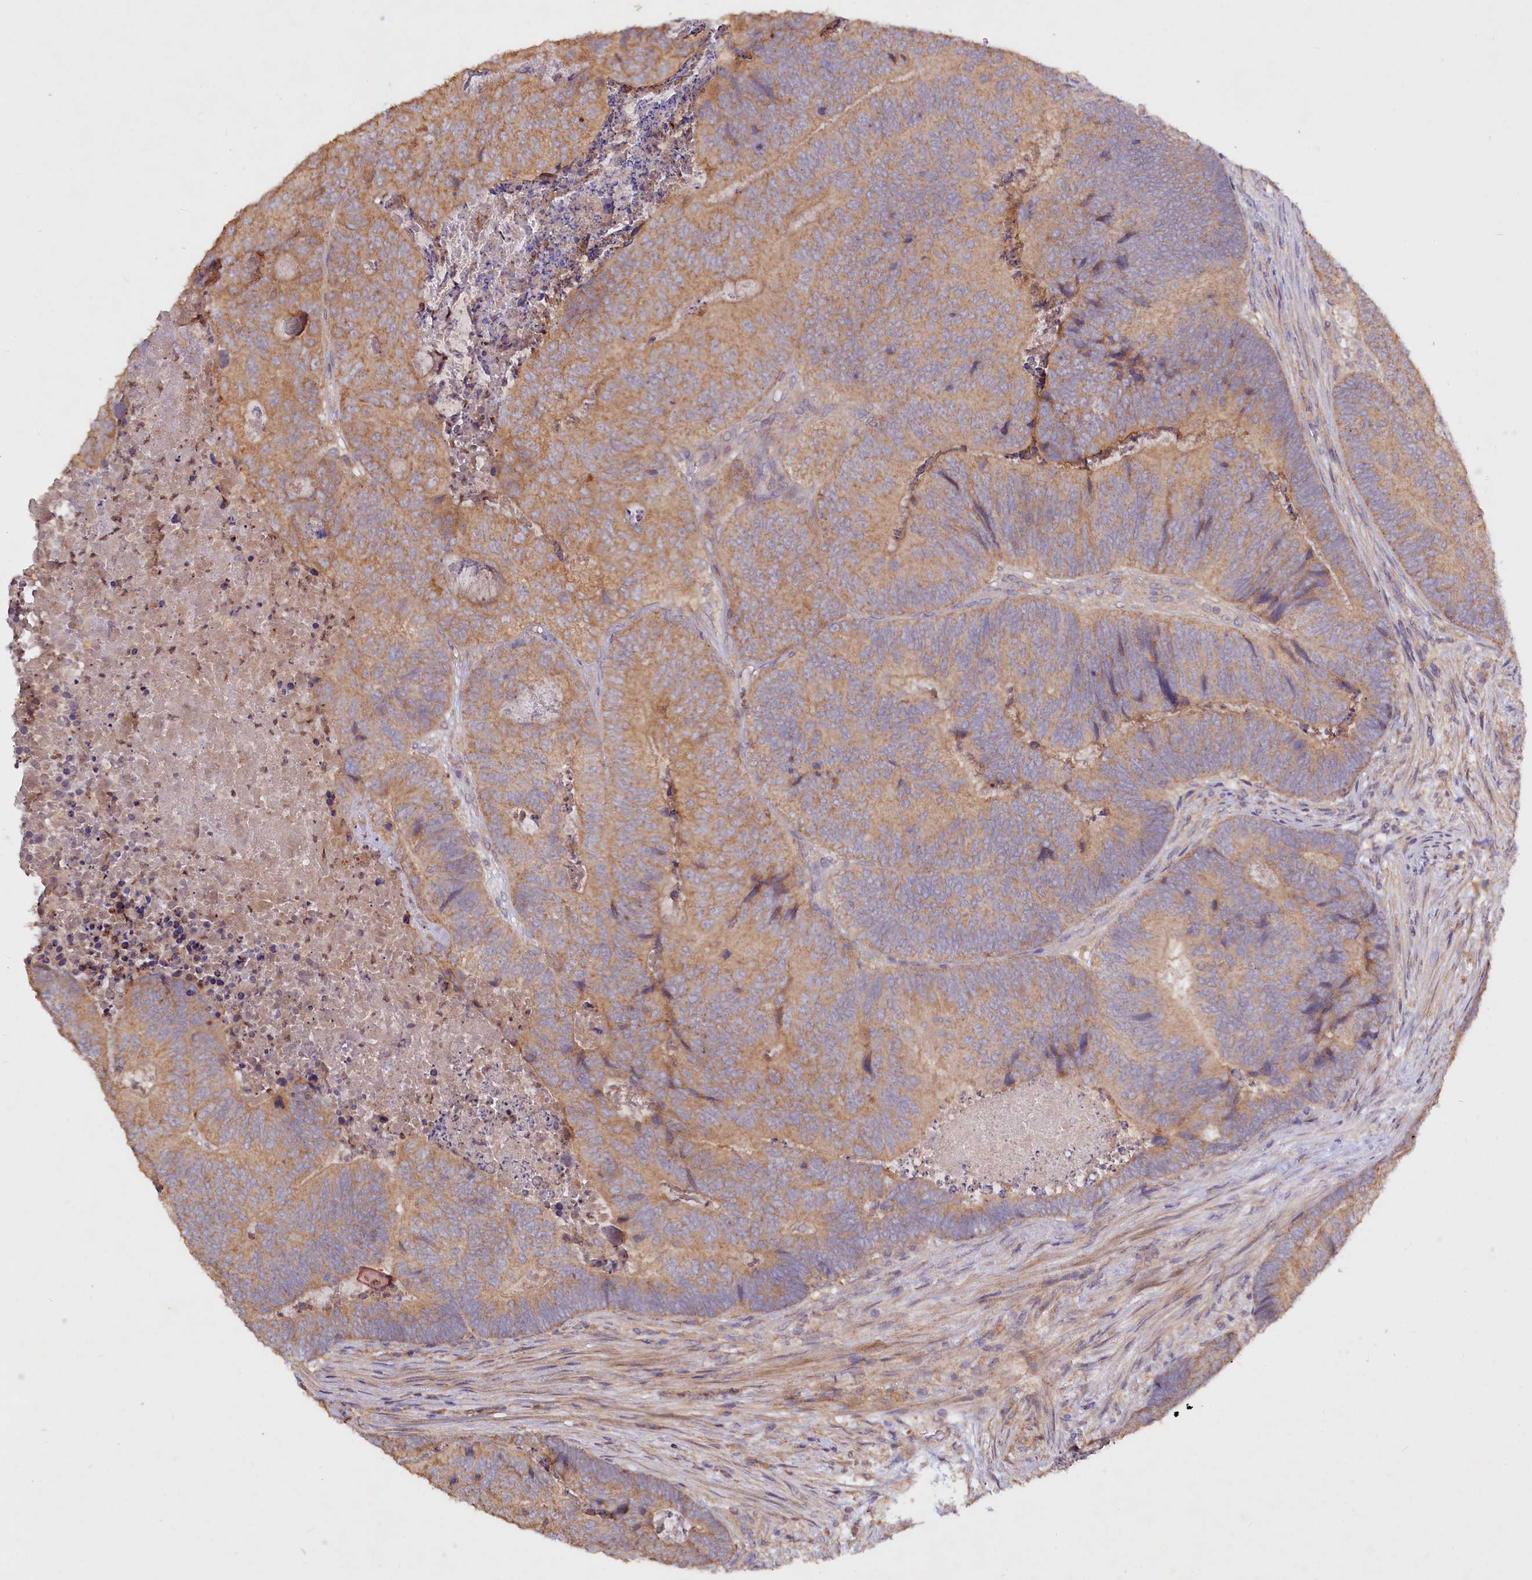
{"staining": {"intensity": "moderate", "quantity": ">75%", "location": "cytoplasmic/membranous"}, "tissue": "colorectal cancer", "cell_type": "Tumor cells", "image_type": "cancer", "snomed": [{"axis": "morphology", "description": "Adenocarcinoma, NOS"}, {"axis": "topography", "description": "Colon"}], "caption": "A micrograph showing moderate cytoplasmic/membranous staining in about >75% of tumor cells in colorectal adenocarcinoma, as visualized by brown immunohistochemical staining.", "gene": "ETFBKMT", "patient": {"sex": "female", "age": 67}}